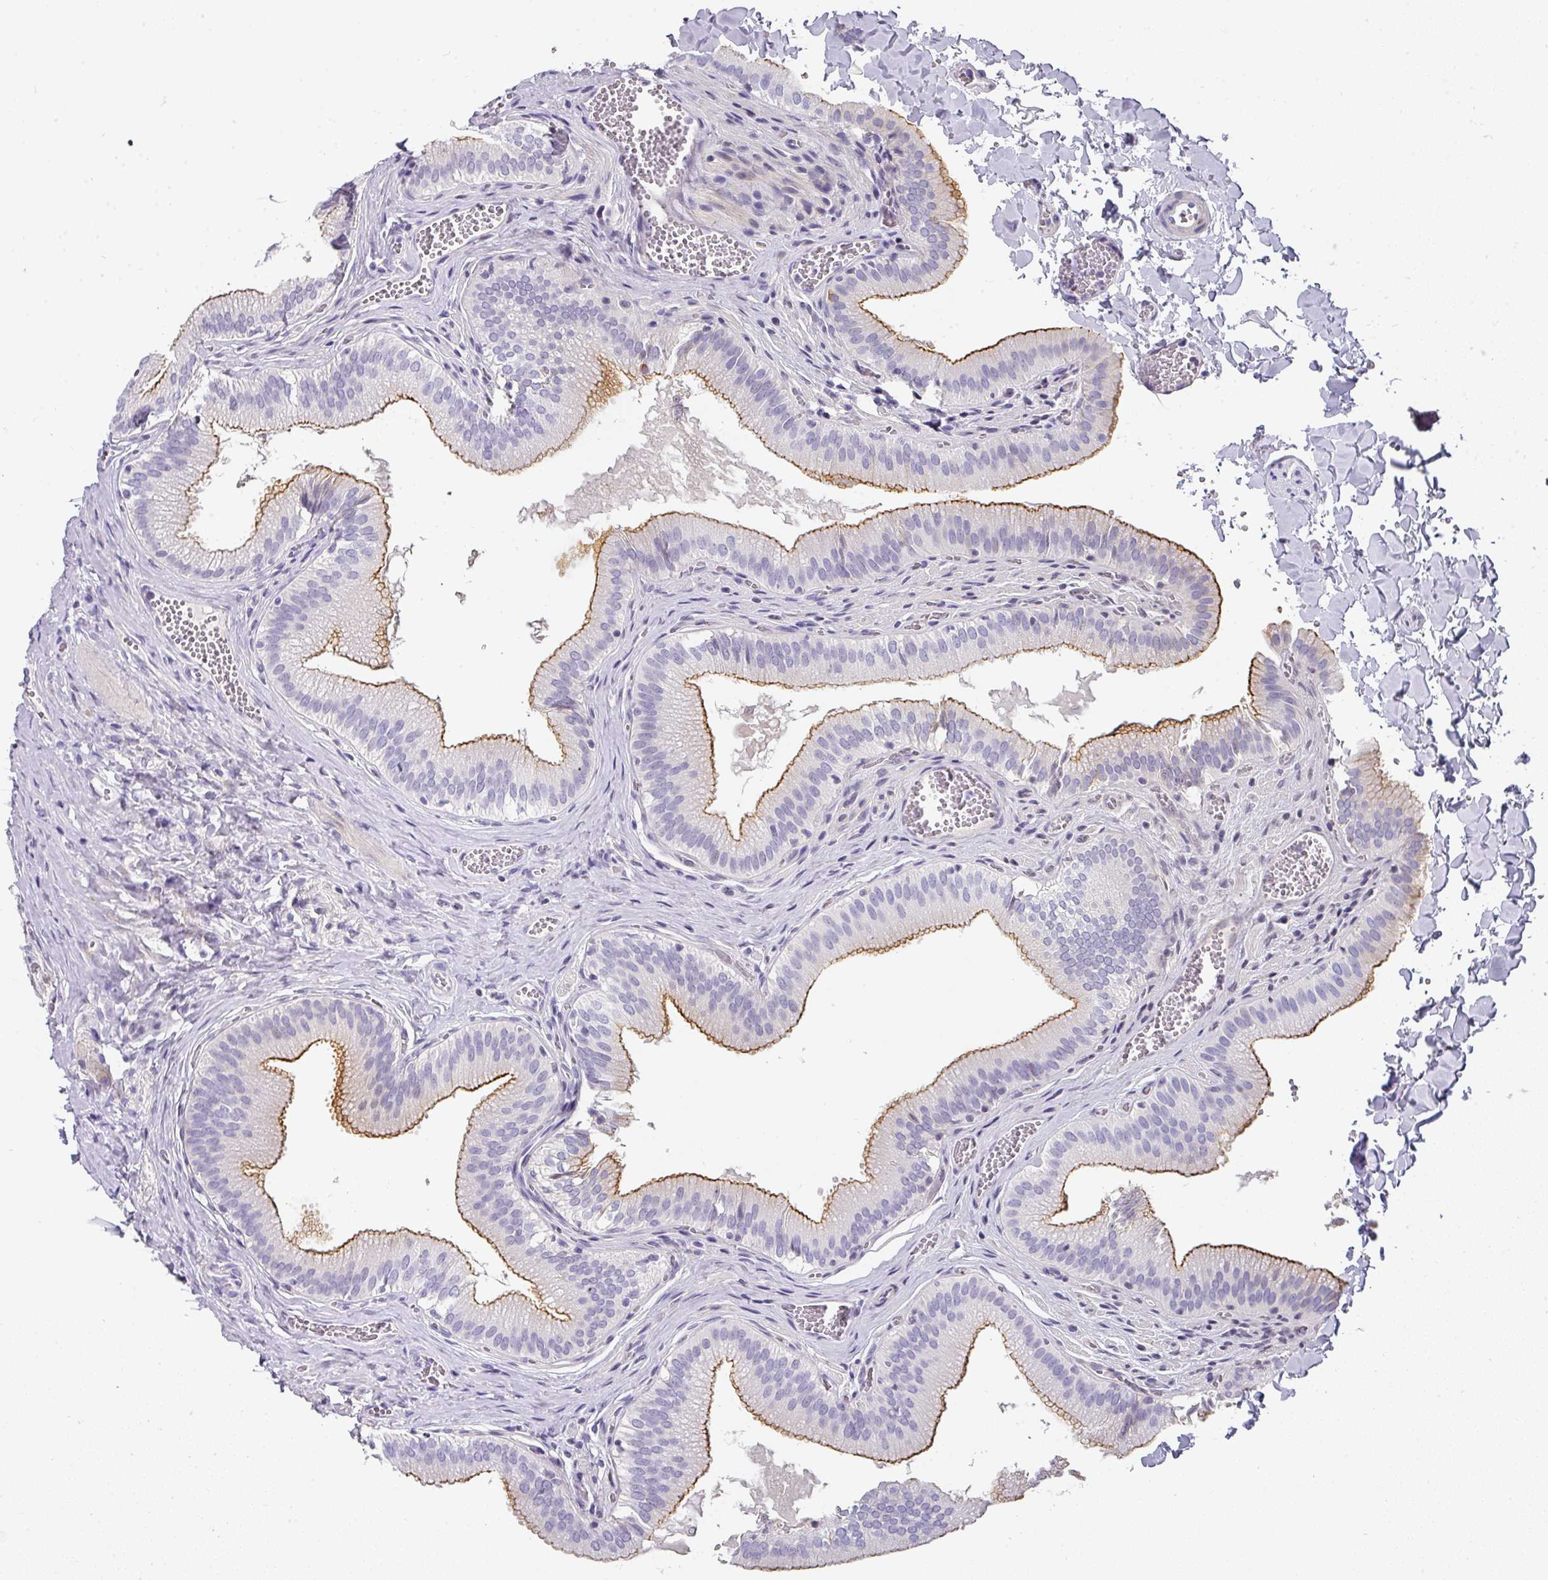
{"staining": {"intensity": "strong", "quantity": ">75%", "location": "cytoplasmic/membranous"}, "tissue": "gallbladder", "cell_type": "Glandular cells", "image_type": "normal", "snomed": [{"axis": "morphology", "description": "Normal tissue, NOS"}, {"axis": "topography", "description": "Gallbladder"}, {"axis": "topography", "description": "Peripheral nerve tissue"}], "caption": "Gallbladder stained with immunohistochemistry (IHC) exhibits strong cytoplasmic/membranous positivity in approximately >75% of glandular cells. The protein is shown in brown color, while the nuclei are stained blue.", "gene": "ANKRD29", "patient": {"sex": "male", "age": 17}}